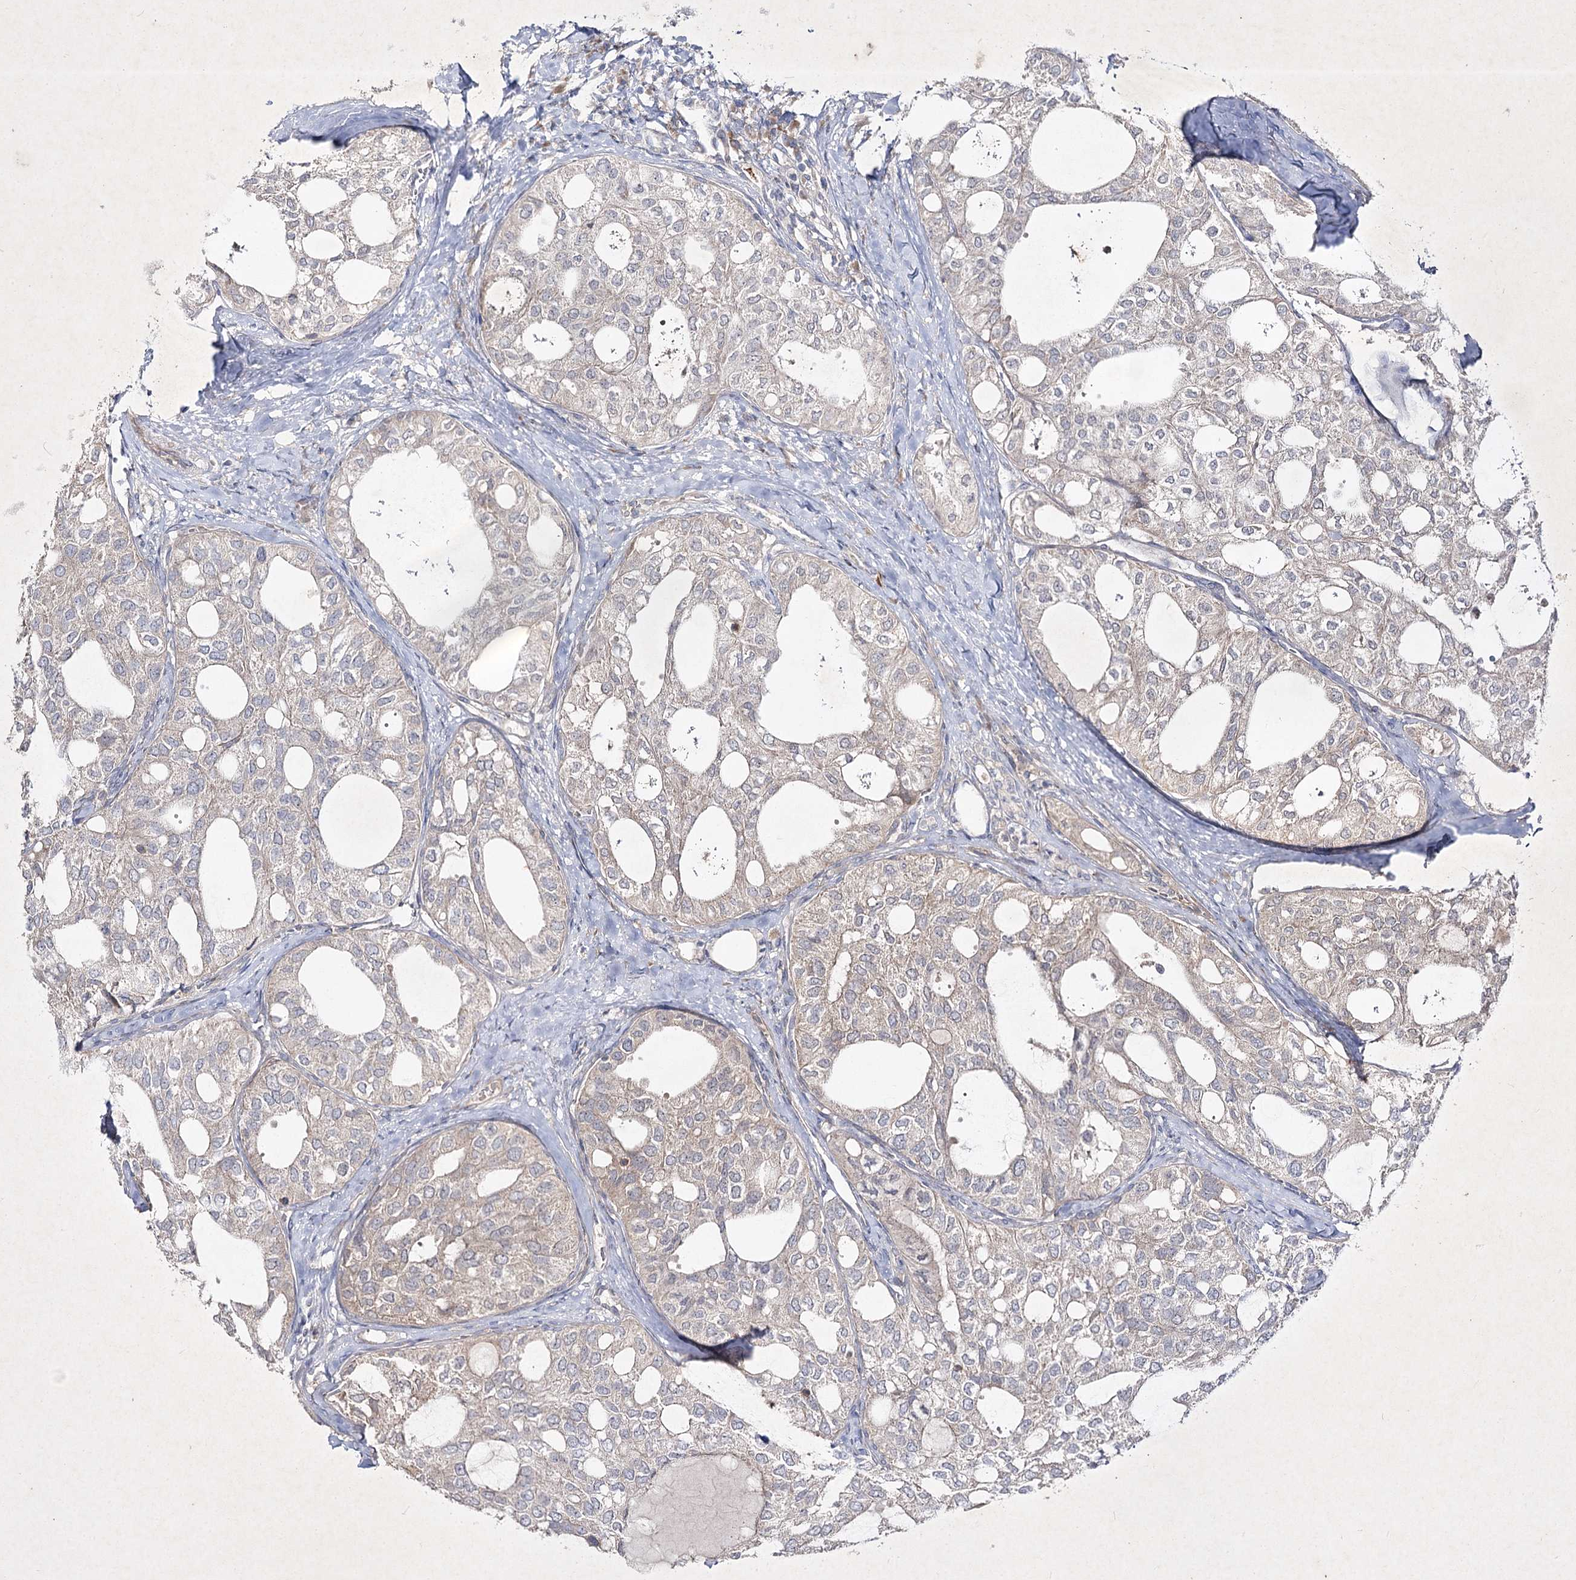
{"staining": {"intensity": "weak", "quantity": "<25%", "location": "cytoplasmic/membranous"}, "tissue": "thyroid cancer", "cell_type": "Tumor cells", "image_type": "cancer", "snomed": [{"axis": "morphology", "description": "Follicular adenoma carcinoma, NOS"}, {"axis": "topography", "description": "Thyroid gland"}], "caption": "Tumor cells show no significant positivity in thyroid follicular adenoma carcinoma.", "gene": "CIB2", "patient": {"sex": "male", "age": 75}}